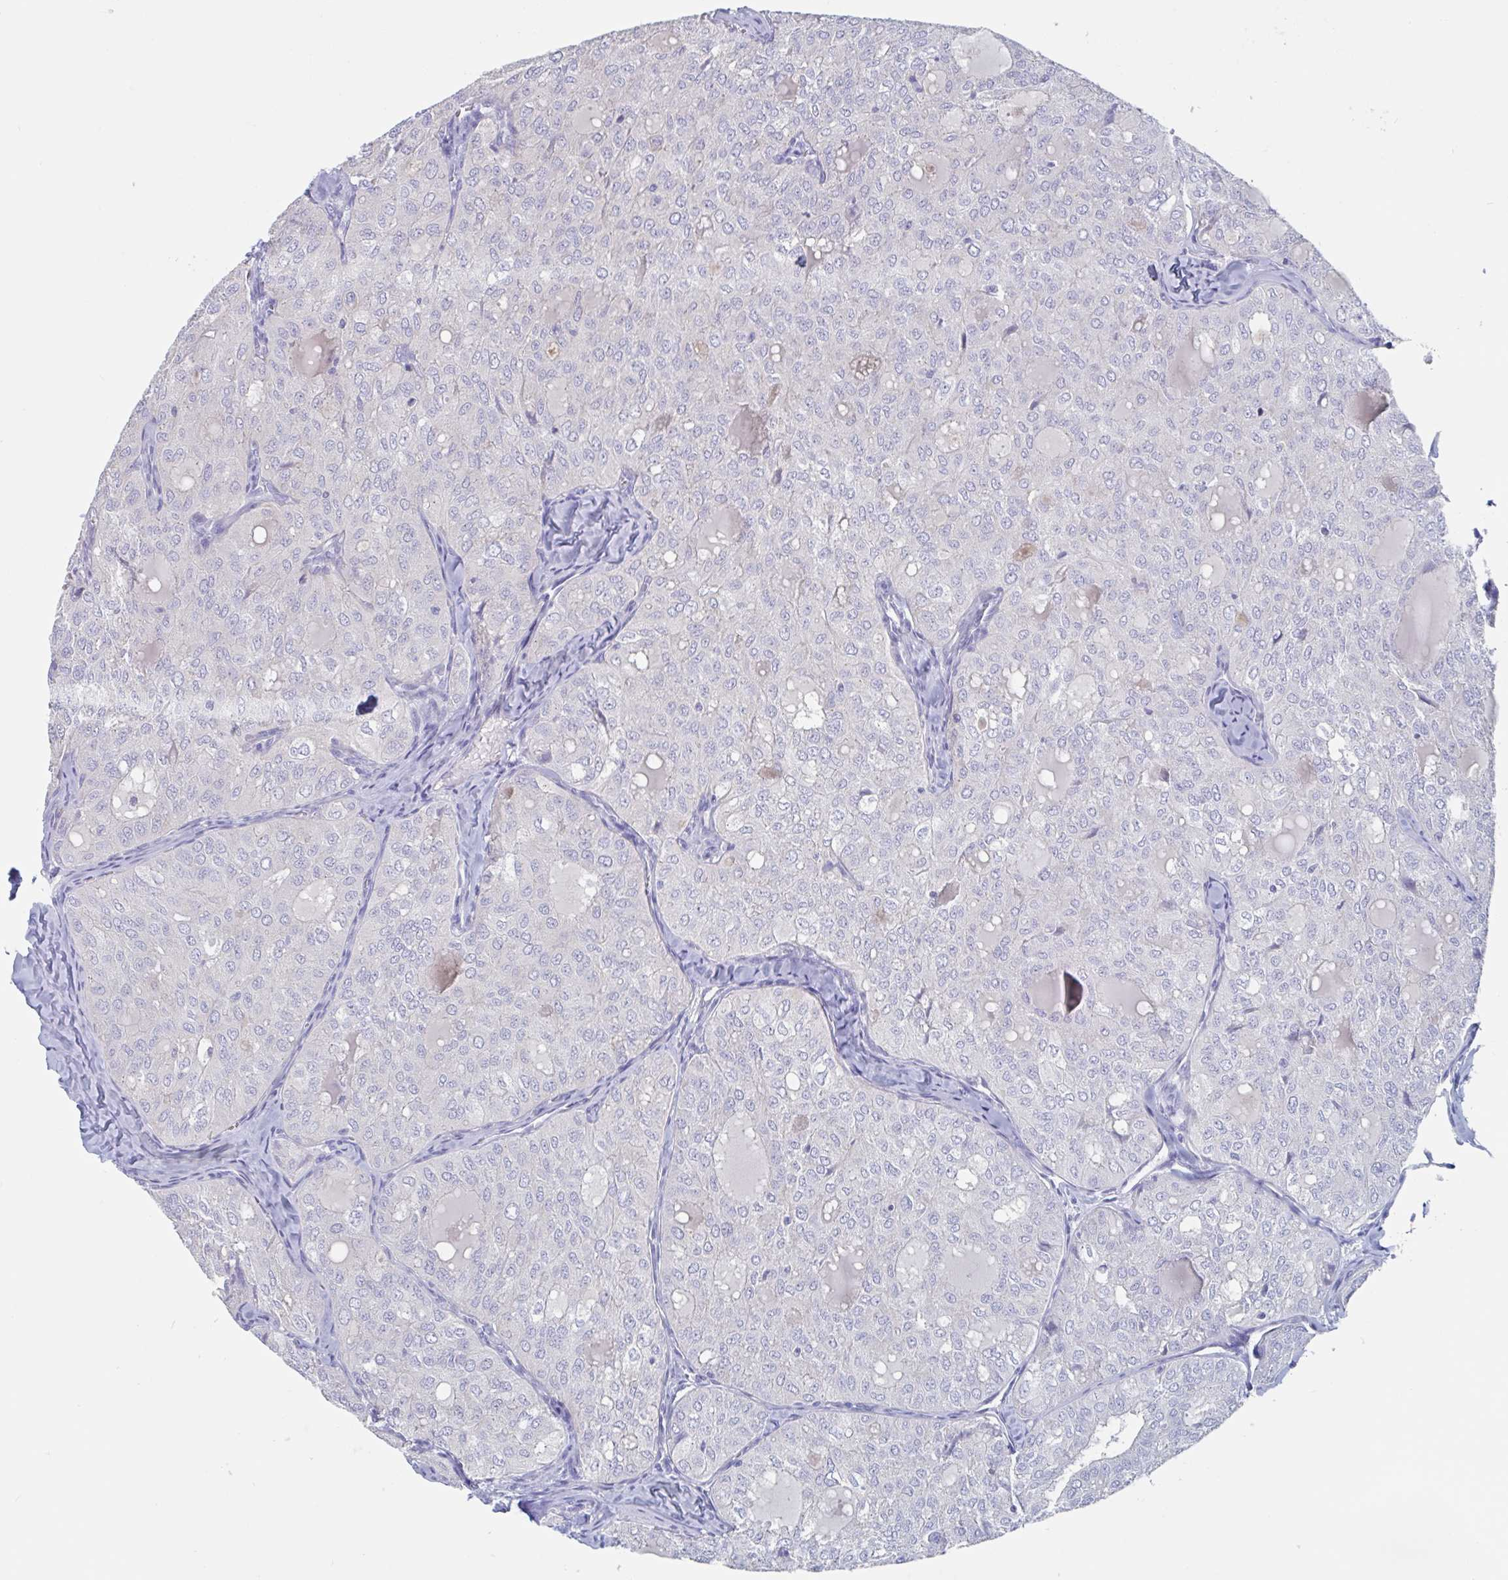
{"staining": {"intensity": "negative", "quantity": "none", "location": "none"}, "tissue": "thyroid cancer", "cell_type": "Tumor cells", "image_type": "cancer", "snomed": [{"axis": "morphology", "description": "Follicular adenoma carcinoma, NOS"}, {"axis": "topography", "description": "Thyroid gland"}], "caption": "A photomicrograph of follicular adenoma carcinoma (thyroid) stained for a protein reveals no brown staining in tumor cells.", "gene": "ABHD16A", "patient": {"sex": "male", "age": 75}}